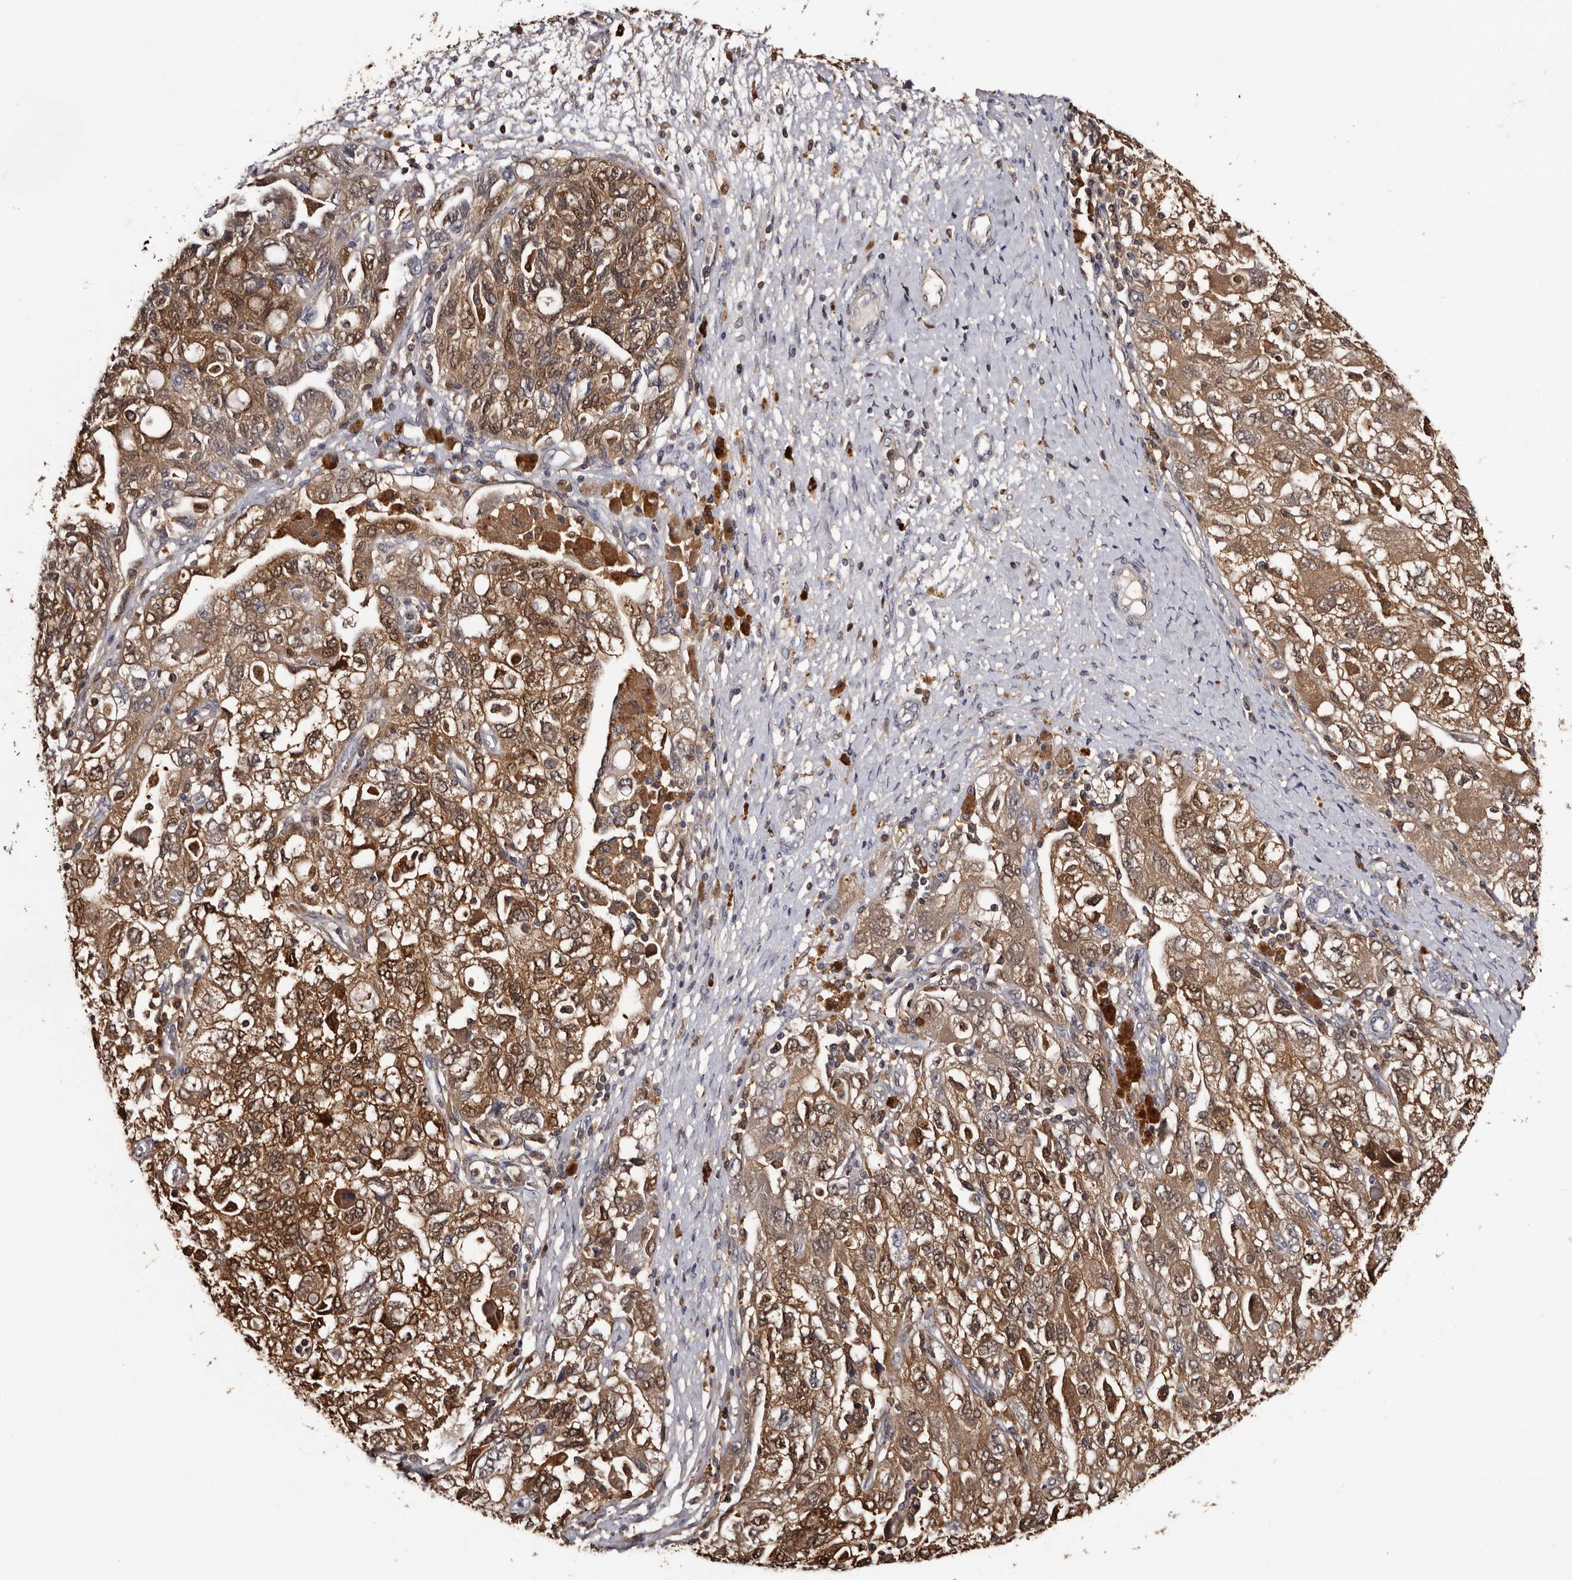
{"staining": {"intensity": "moderate", "quantity": ">75%", "location": "cytoplasmic/membranous"}, "tissue": "ovarian cancer", "cell_type": "Tumor cells", "image_type": "cancer", "snomed": [{"axis": "morphology", "description": "Carcinoma, NOS"}, {"axis": "morphology", "description": "Cystadenocarcinoma, serous, NOS"}, {"axis": "topography", "description": "Ovary"}], "caption": "Protein analysis of serous cystadenocarcinoma (ovarian) tissue exhibits moderate cytoplasmic/membranous positivity in approximately >75% of tumor cells.", "gene": "DNPH1", "patient": {"sex": "female", "age": 69}}